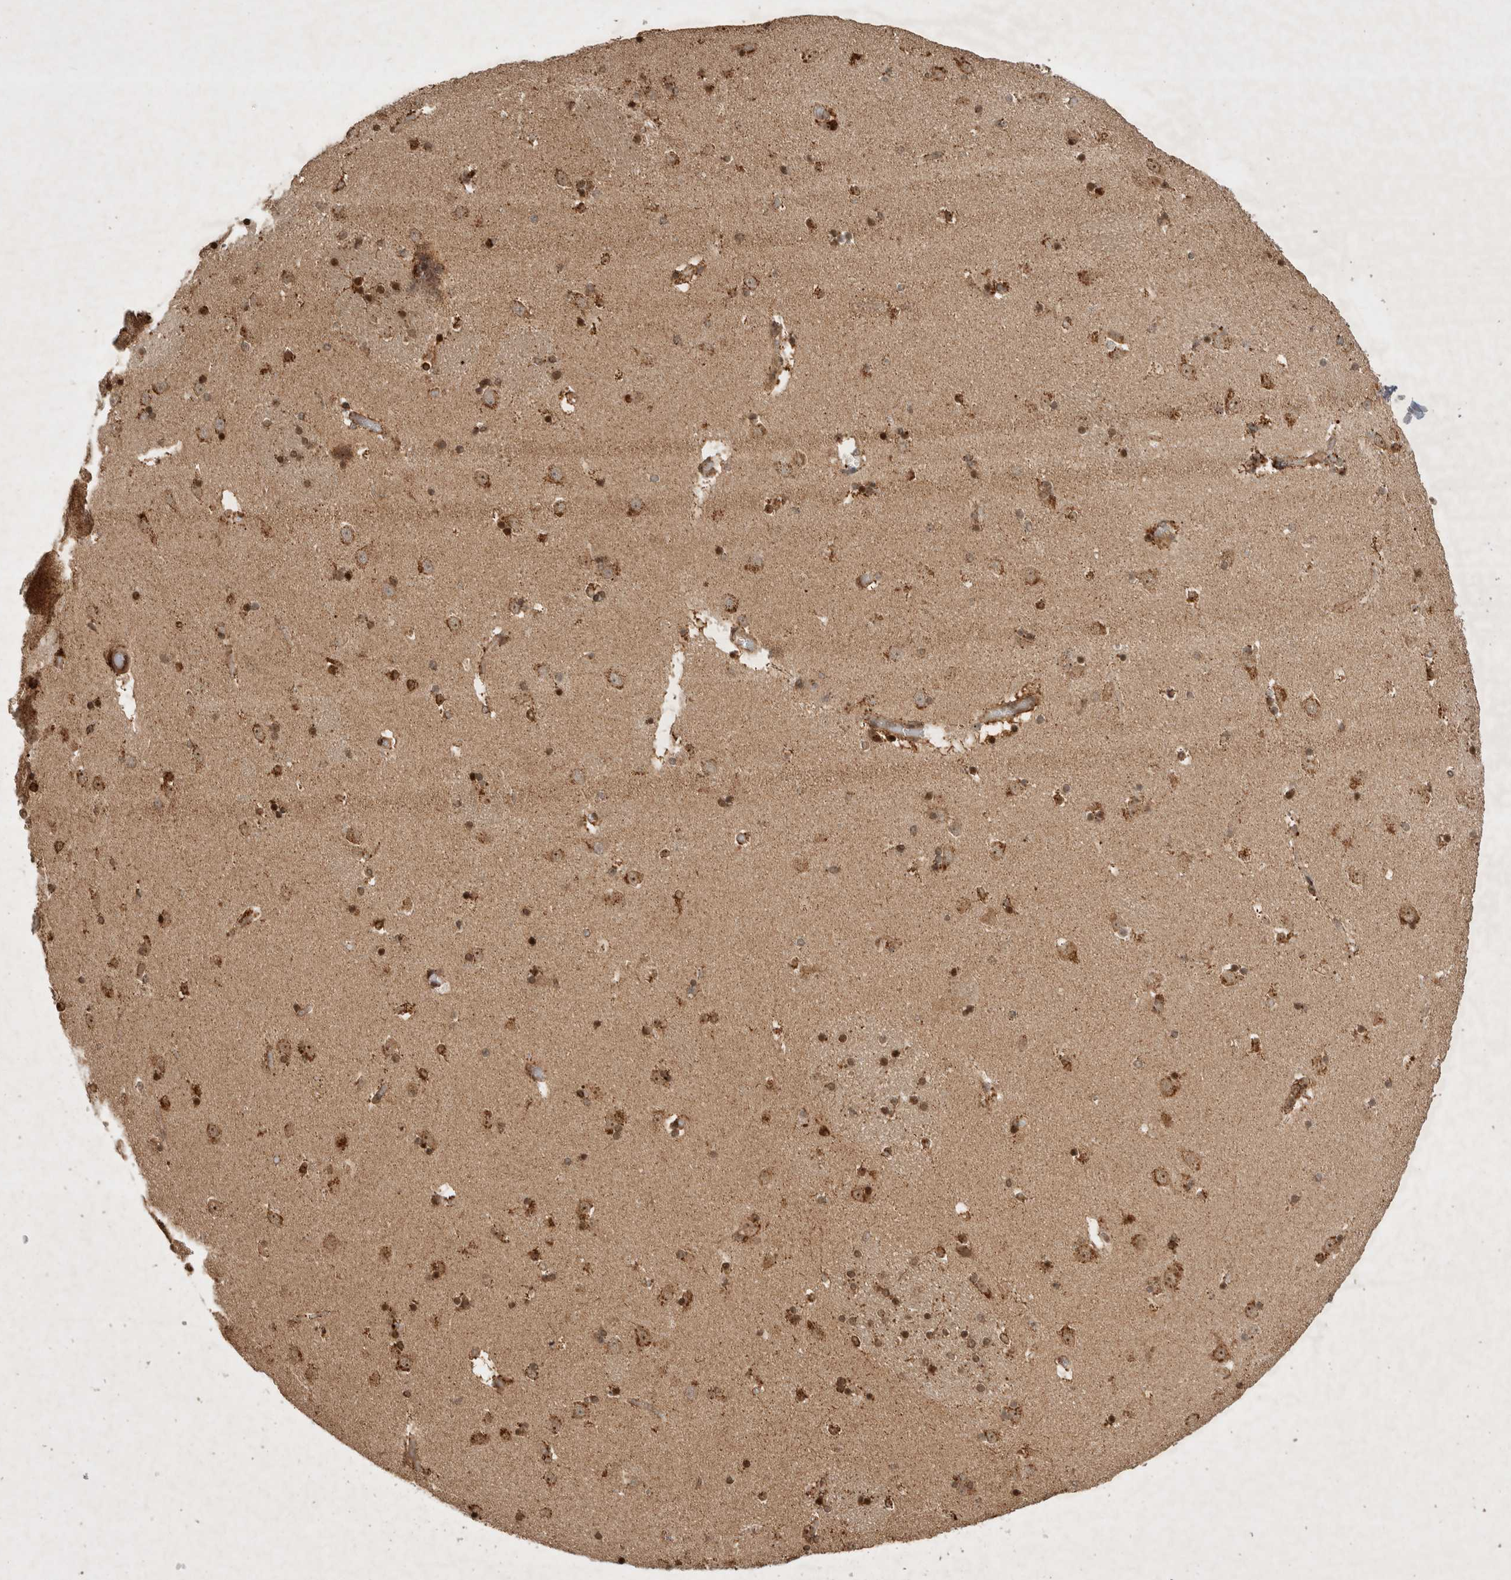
{"staining": {"intensity": "strong", "quantity": "25%-75%", "location": "cytoplasmic/membranous"}, "tissue": "caudate", "cell_type": "Glial cells", "image_type": "normal", "snomed": [{"axis": "morphology", "description": "Normal tissue, NOS"}, {"axis": "topography", "description": "Lateral ventricle wall"}], "caption": "IHC staining of normal caudate, which demonstrates high levels of strong cytoplasmic/membranous positivity in approximately 25%-75% of glial cells indicating strong cytoplasmic/membranous protein expression. The staining was performed using DAB (brown) for protein detection and nuclei were counterstained in hematoxylin (blue).", "gene": "FAM221A", "patient": {"sex": "male", "age": 45}}